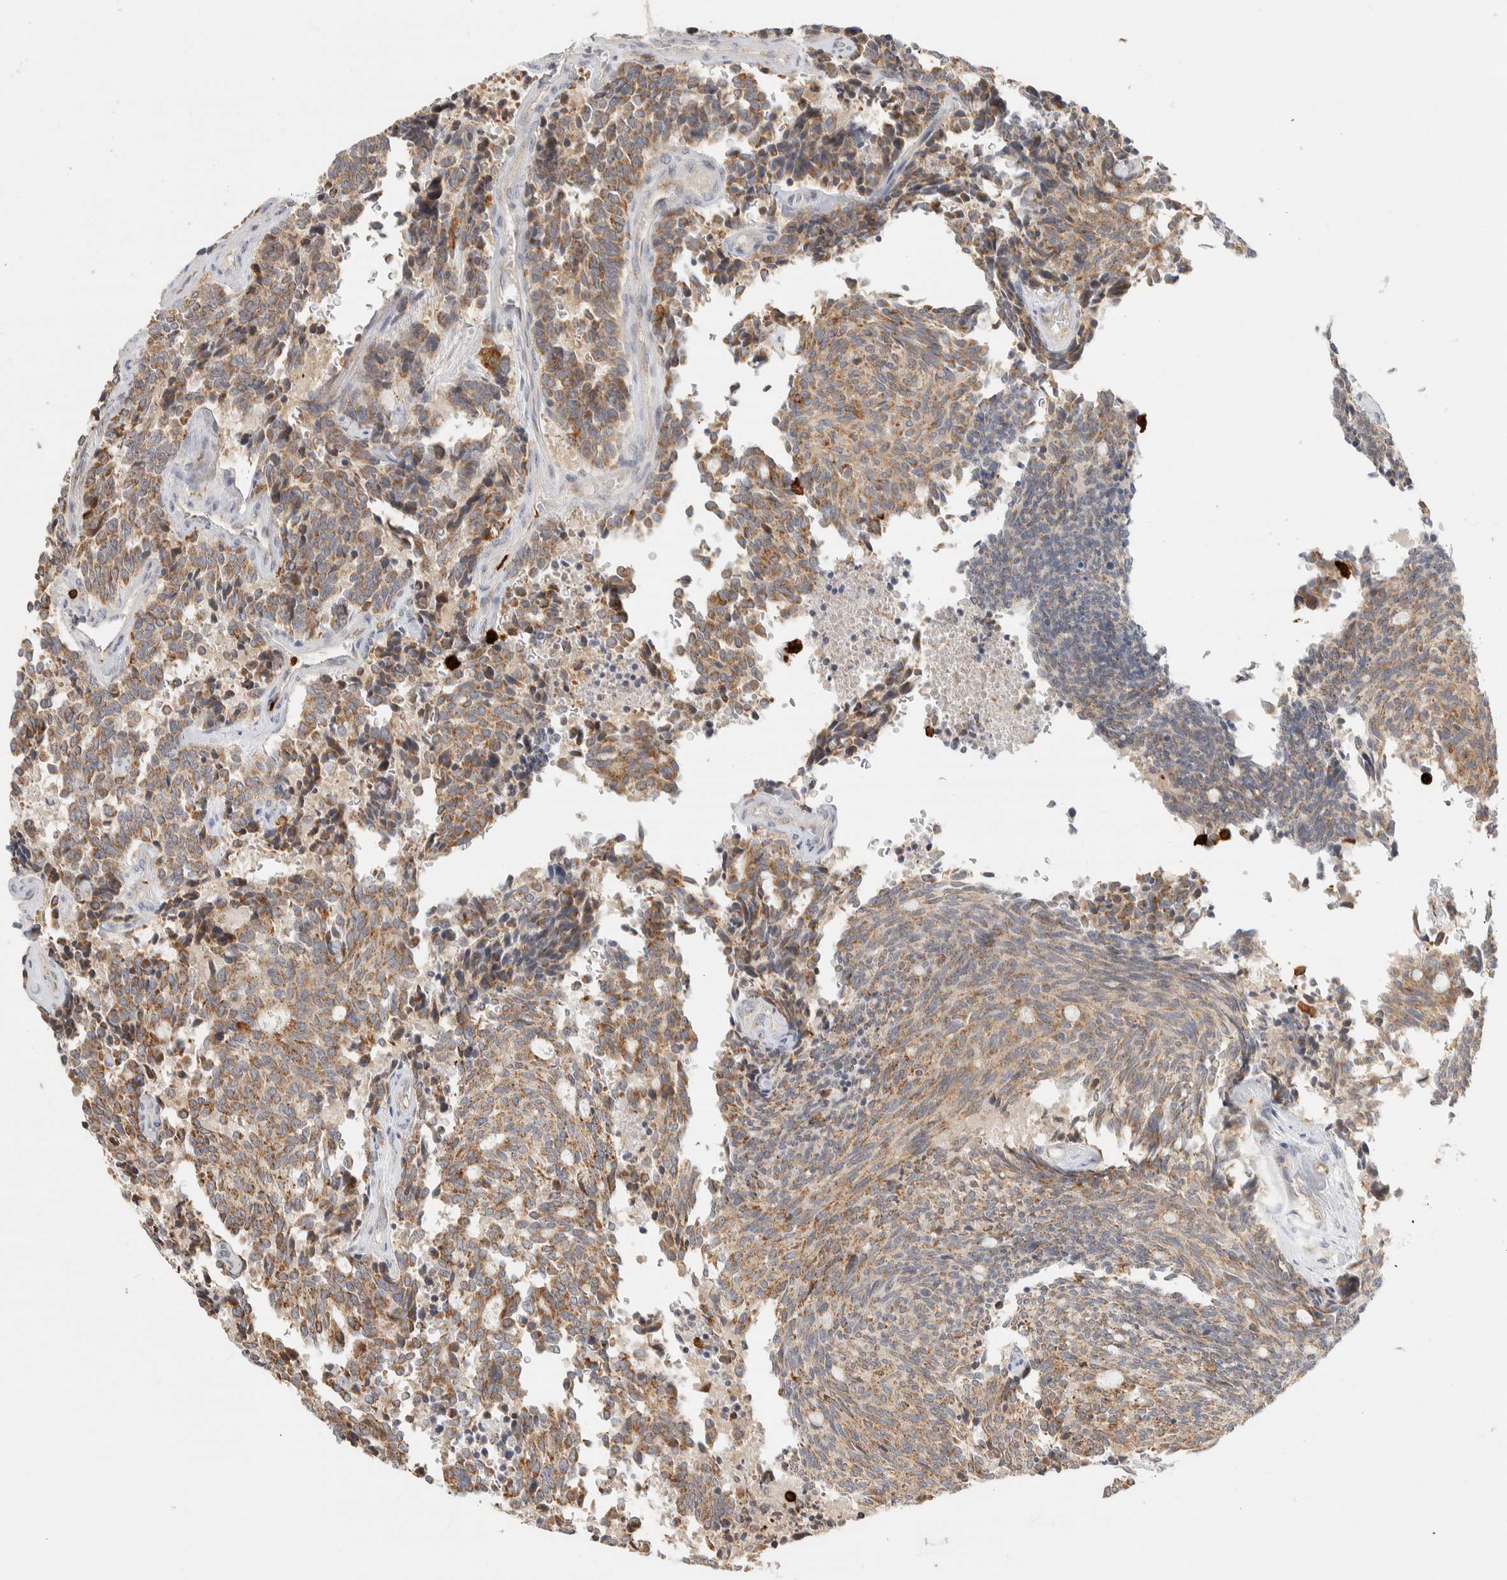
{"staining": {"intensity": "moderate", "quantity": ">75%", "location": "cytoplasmic/membranous"}, "tissue": "carcinoid", "cell_type": "Tumor cells", "image_type": "cancer", "snomed": [{"axis": "morphology", "description": "Carcinoid, malignant, NOS"}, {"axis": "topography", "description": "Pancreas"}], "caption": "This is a micrograph of immunohistochemistry (IHC) staining of carcinoid, which shows moderate expression in the cytoplasmic/membranous of tumor cells.", "gene": "RUNDC1", "patient": {"sex": "female", "age": 54}}